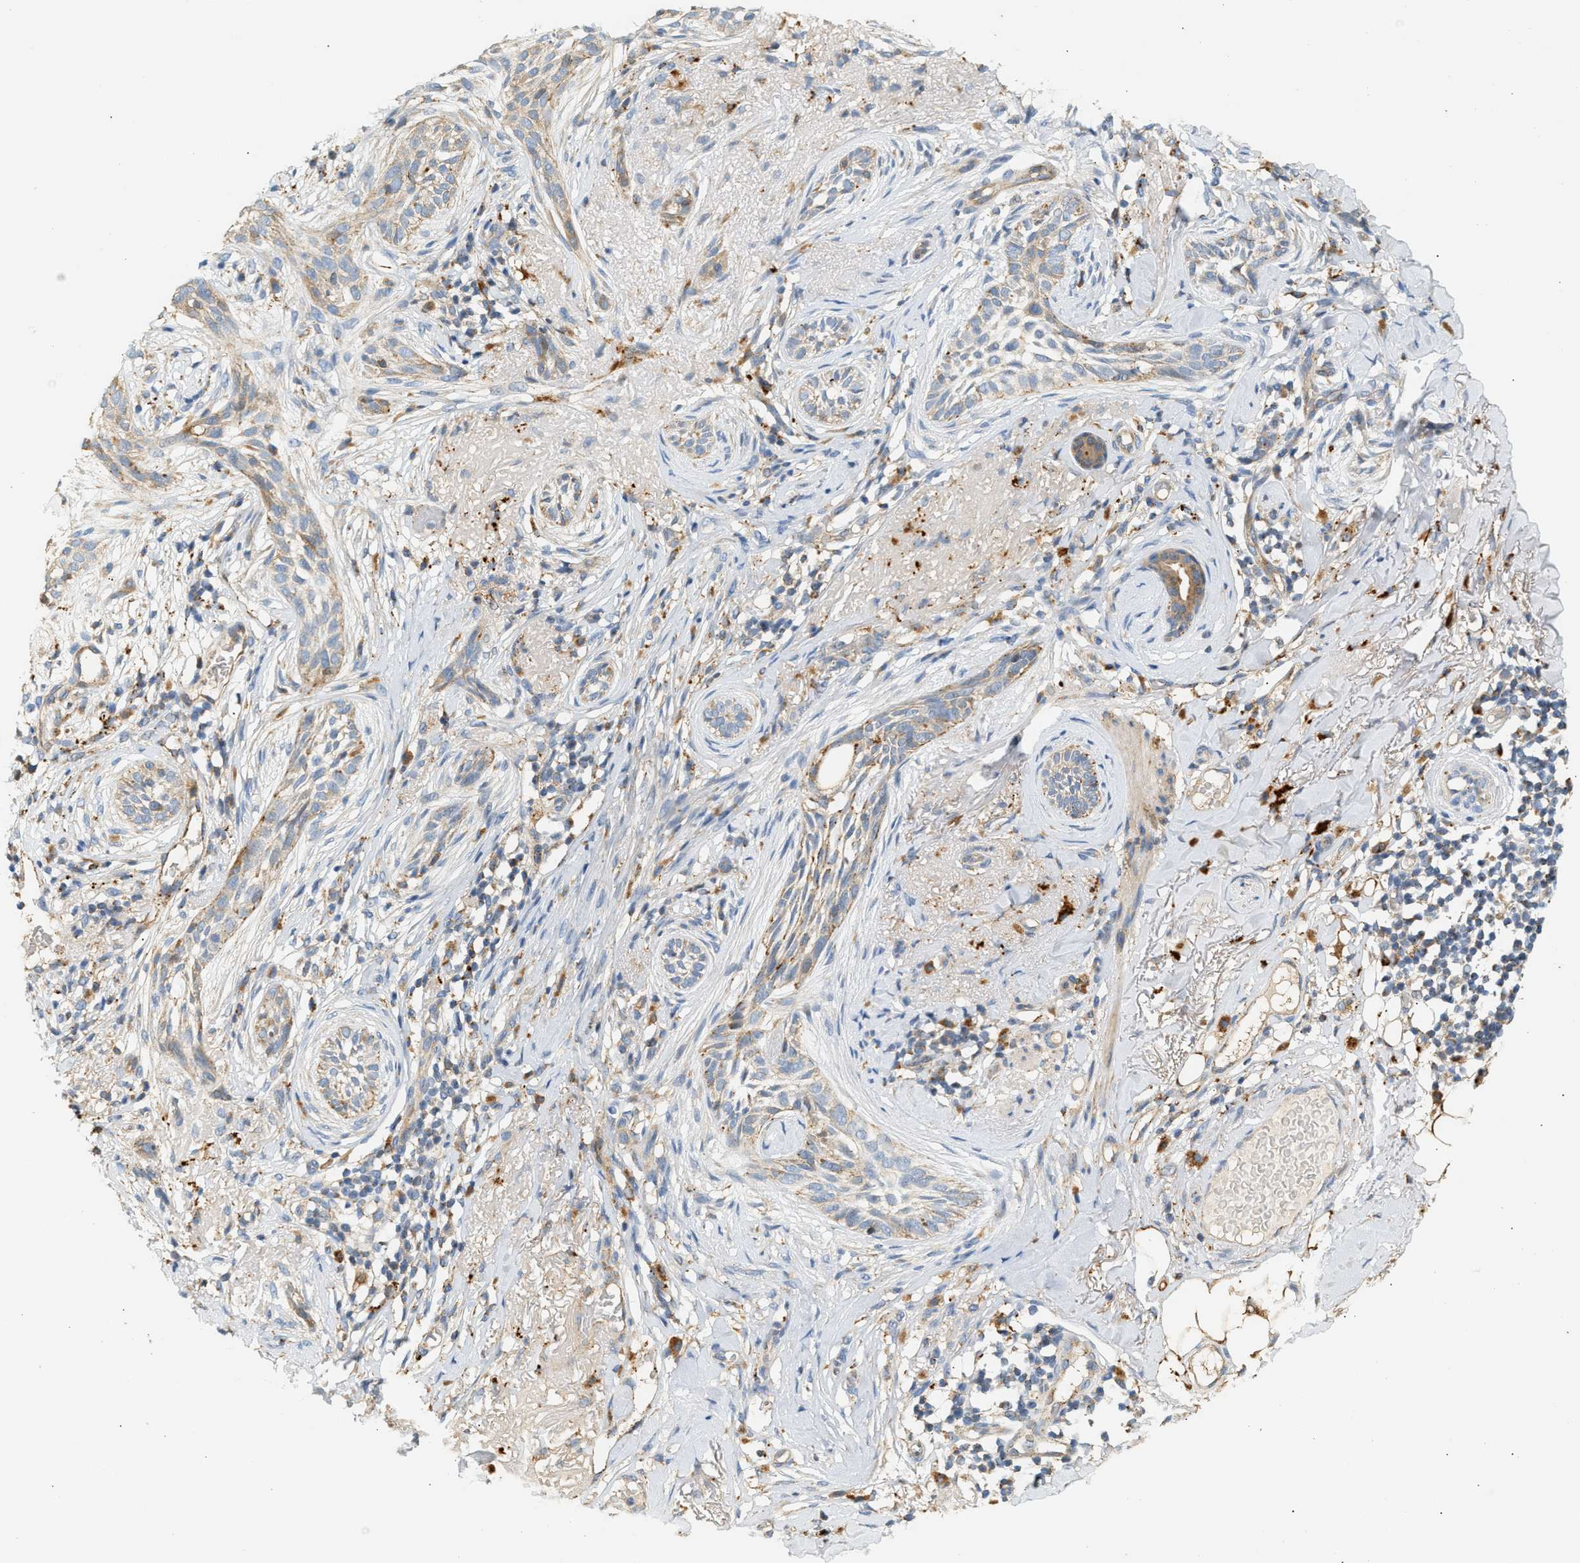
{"staining": {"intensity": "weak", "quantity": ">75%", "location": "cytoplasmic/membranous"}, "tissue": "skin cancer", "cell_type": "Tumor cells", "image_type": "cancer", "snomed": [{"axis": "morphology", "description": "Basal cell carcinoma"}, {"axis": "topography", "description": "Skin"}], "caption": "Skin basal cell carcinoma stained with DAB immunohistochemistry exhibits low levels of weak cytoplasmic/membranous positivity in about >75% of tumor cells. (DAB IHC, brown staining for protein, blue staining for nuclei).", "gene": "ENTHD1", "patient": {"sex": "female", "age": 88}}